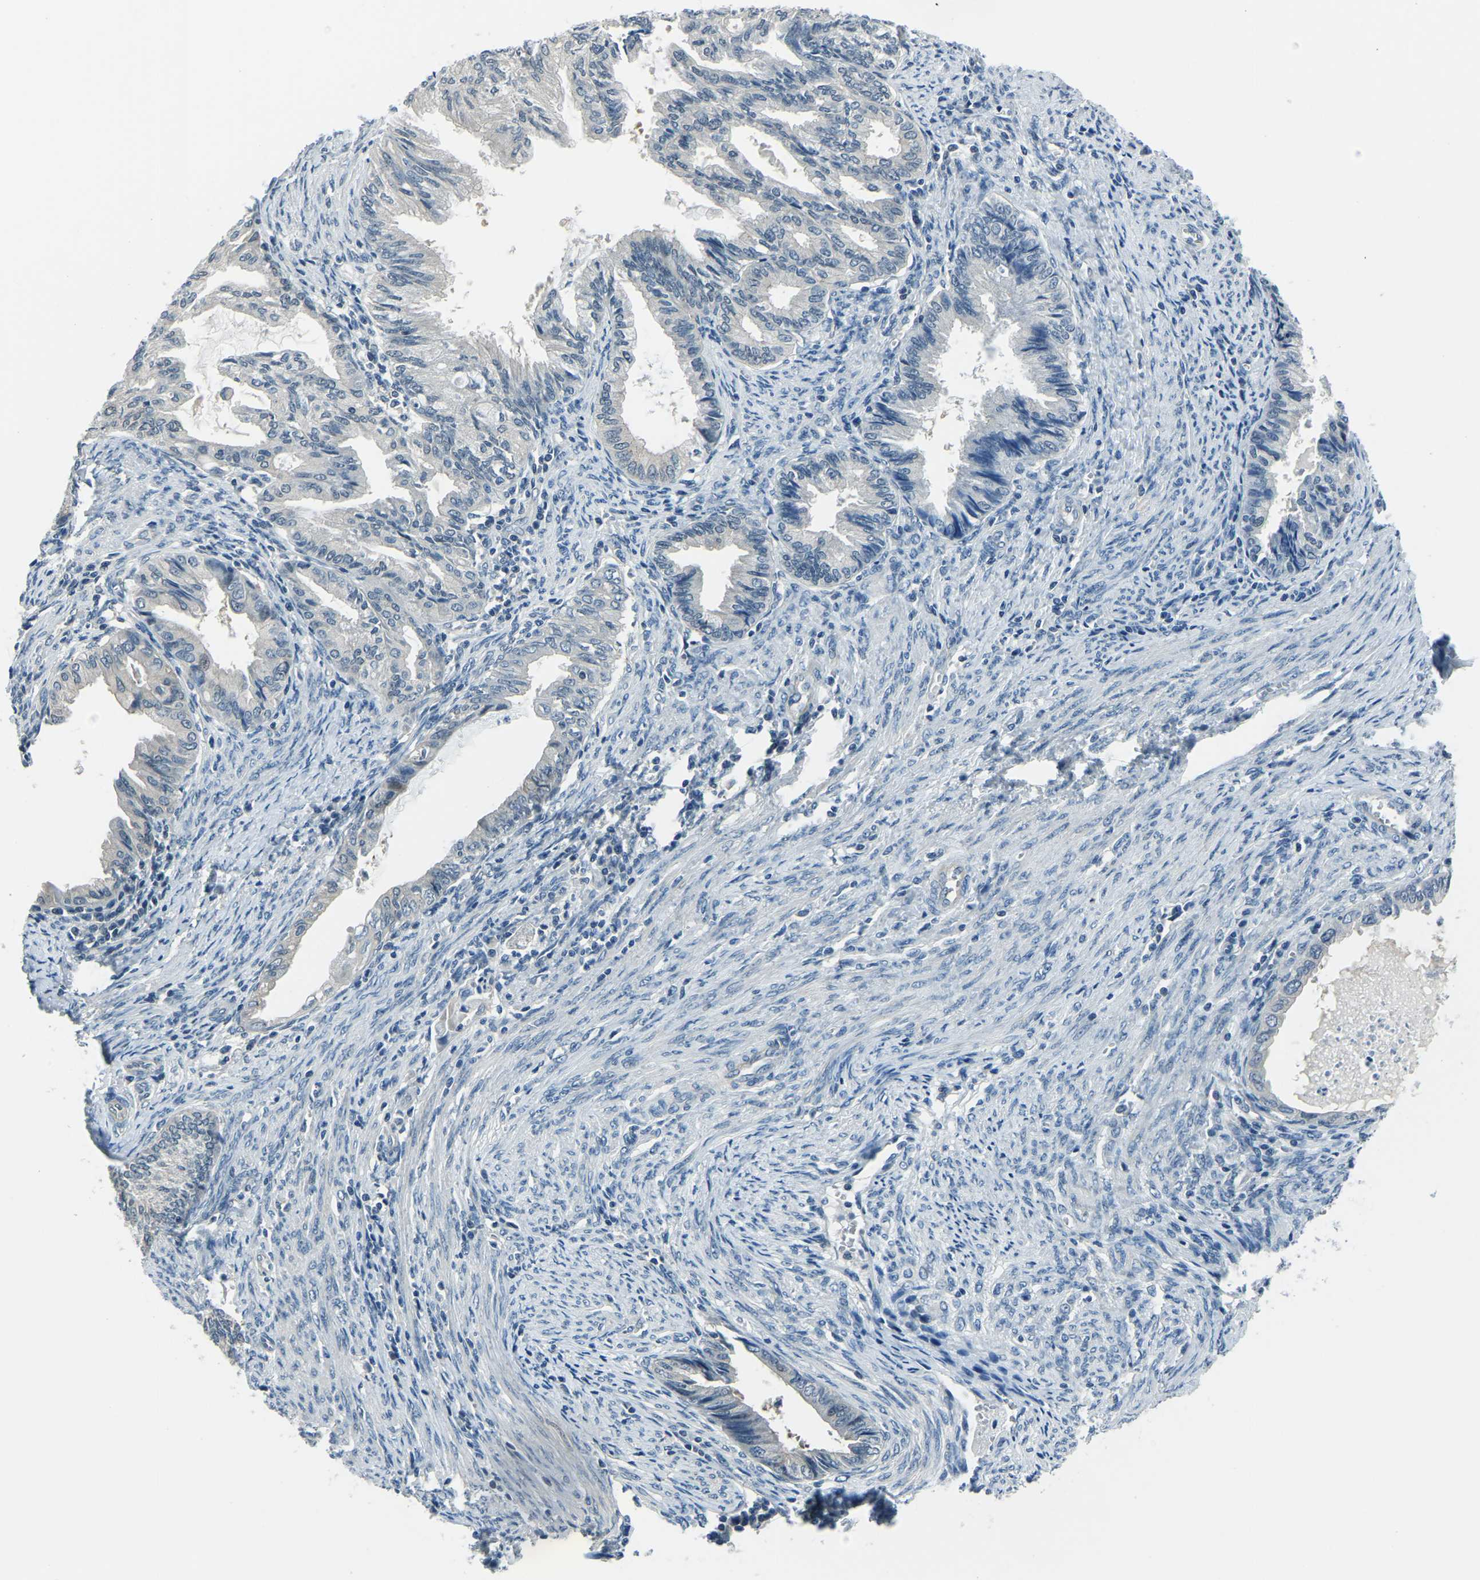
{"staining": {"intensity": "negative", "quantity": "none", "location": "none"}, "tissue": "endometrial cancer", "cell_type": "Tumor cells", "image_type": "cancer", "snomed": [{"axis": "morphology", "description": "Adenocarcinoma, NOS"}, {"axis": "topography", "description": "Endometrium"}], "caption": "Endometrial cancer was stained to show a protein in brown. There is no significant positivity in tumor cells.", "gene": "RRP1", "patient": {"sex": "female", "age": 86}}